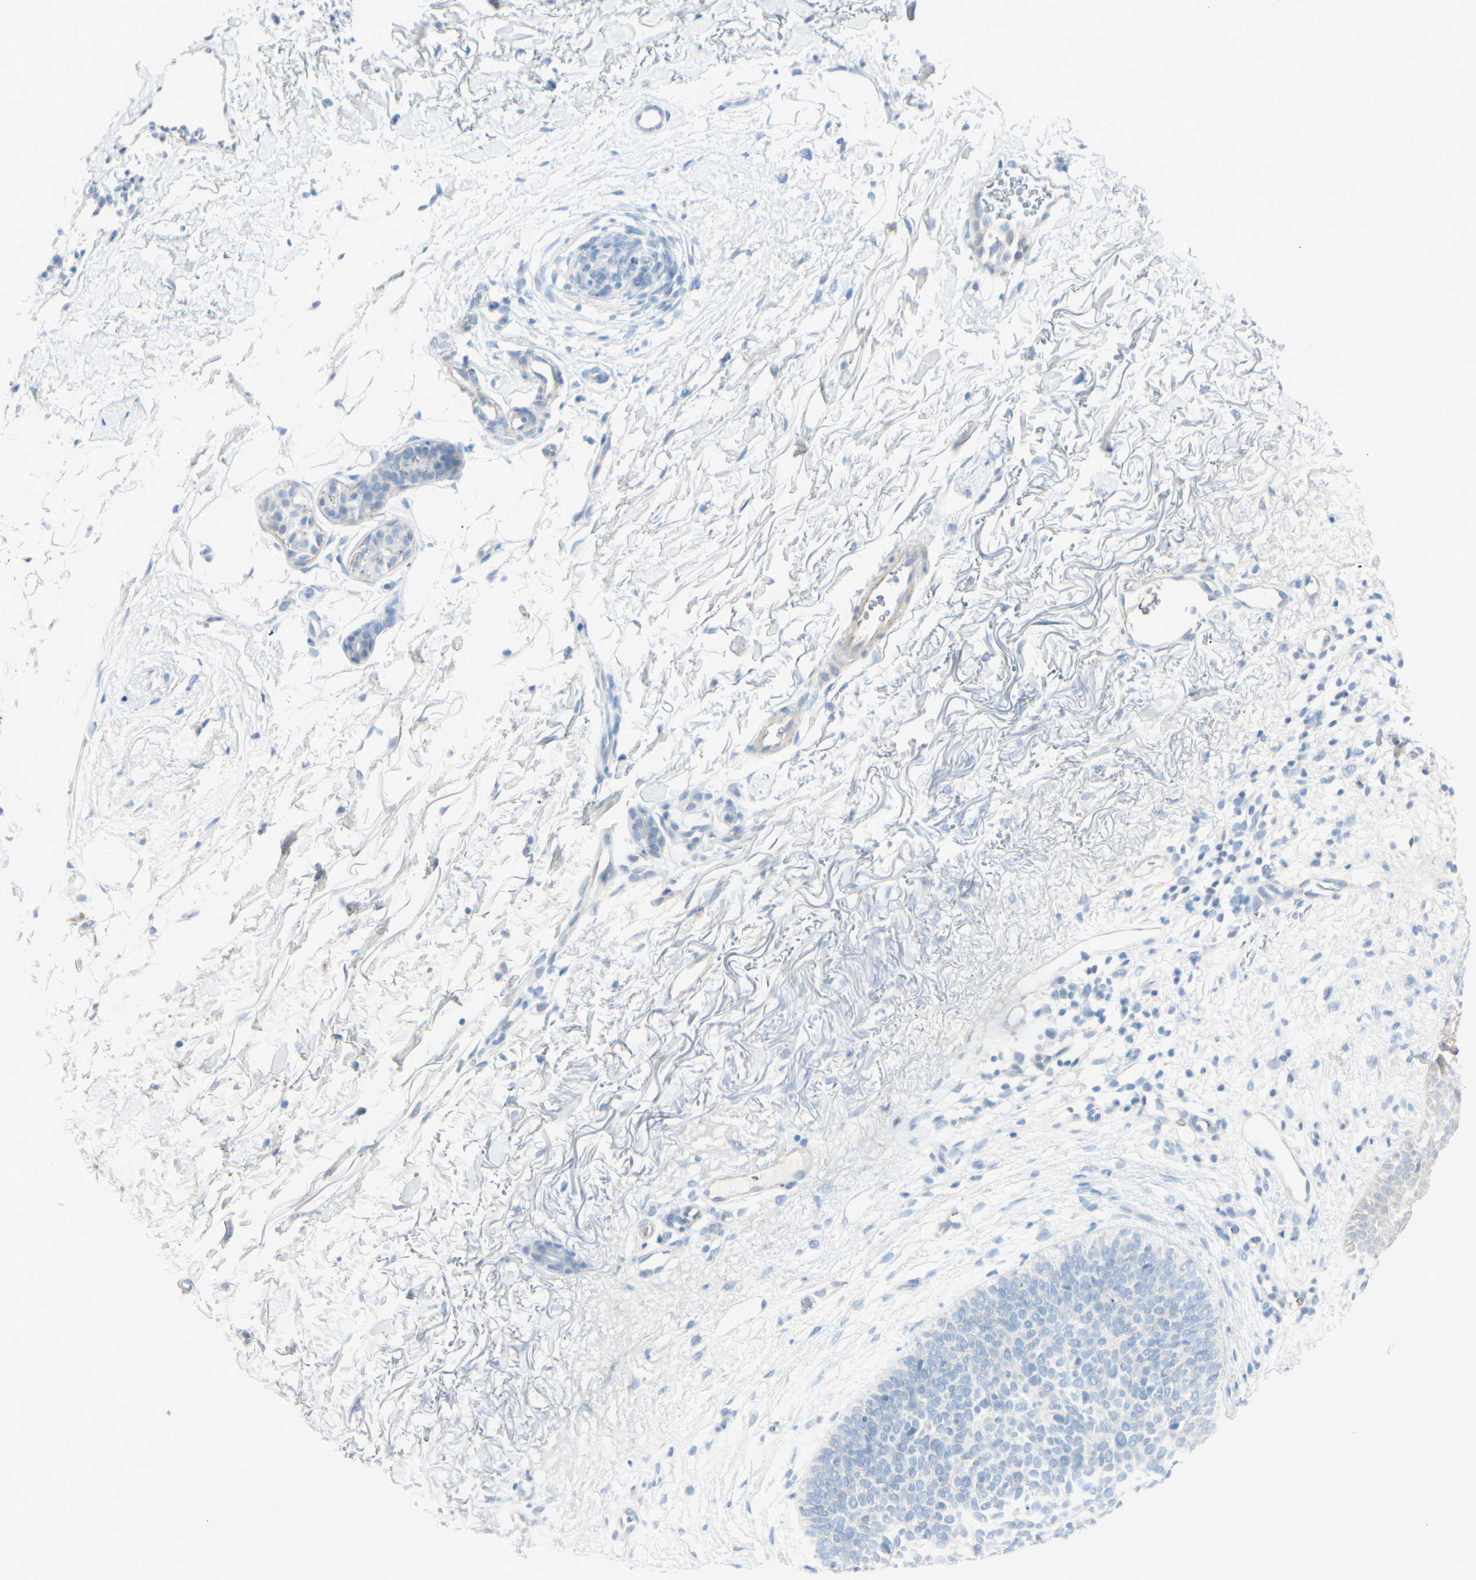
{"staining": {"intensity": "negative", "quantity": "none", "location": "none"}, "tissue": "skin cancer", "cell_type": "Tumor cells", "image_type": "cancer", "snomed": [{"axis": "morphology", "description": "Basal cell carcinoma"}, {"axis": "topography", "description": "Skin"}], "caption": "Tumor cells show no significant staining in basal cell carcinoma (skin).", "gene": "CDHR5", "patient": {"sex": "female", "age": 70}}